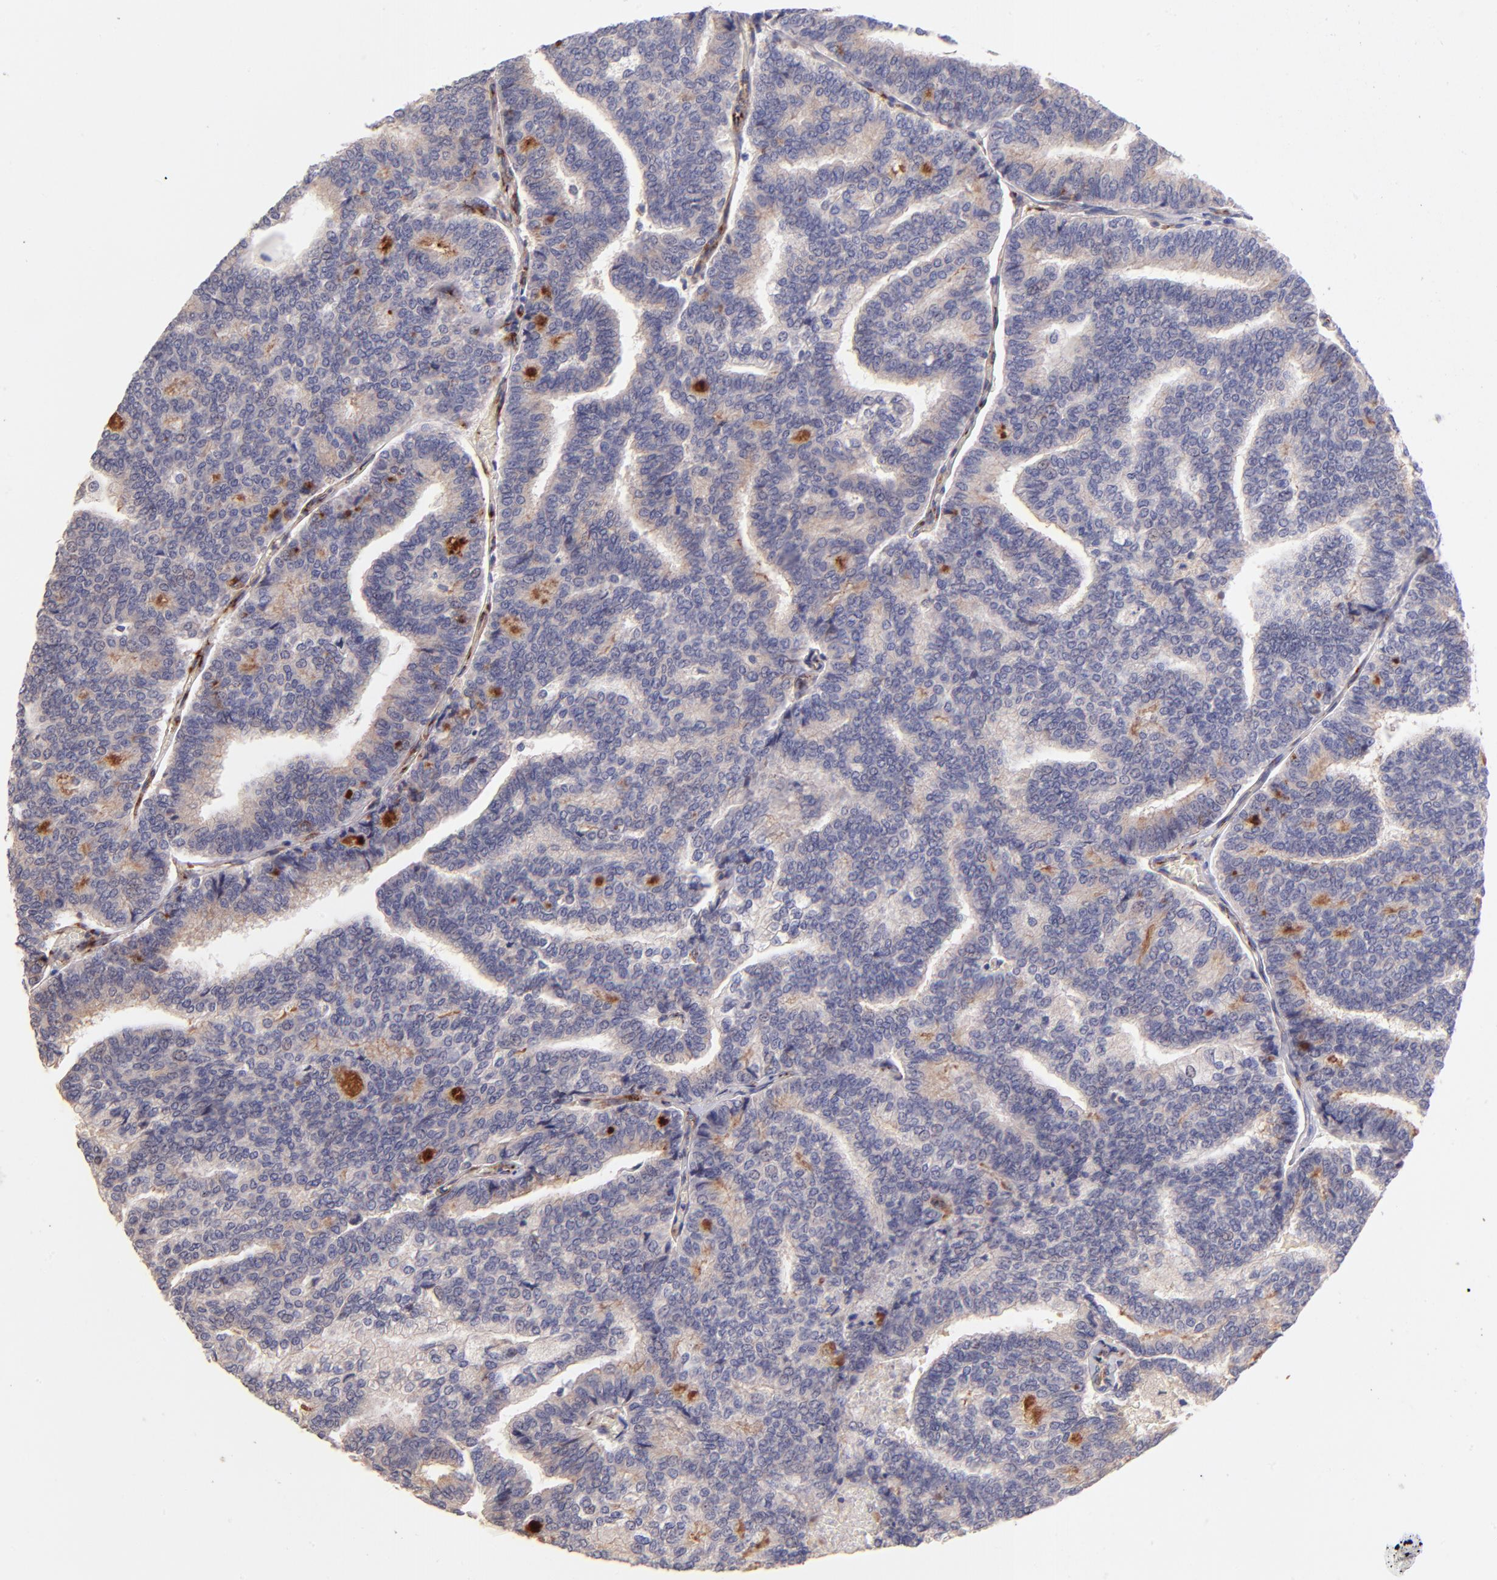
{"staining": {"intensity": "weak", "quantity": "25%-75%", "location": "cytoplasmic/membranous"}, "tissue": "thyroid cancer", "cell_type": "Tumor cells", "image_type": "cancer", "snomed": [{"axis": "morphology", "description": "Papillary adenocarcinoma, NOS"}, {"axis": "topography", "description": "Thyroid gland"}], "caption": "Papillary adenocarcinoma (thyroid) stained for a protein shows weak cytoplasmic/membranous positivity in tumor cells.", "gene": "SPARC", "patient": {"sex": "female", "age": 35}}